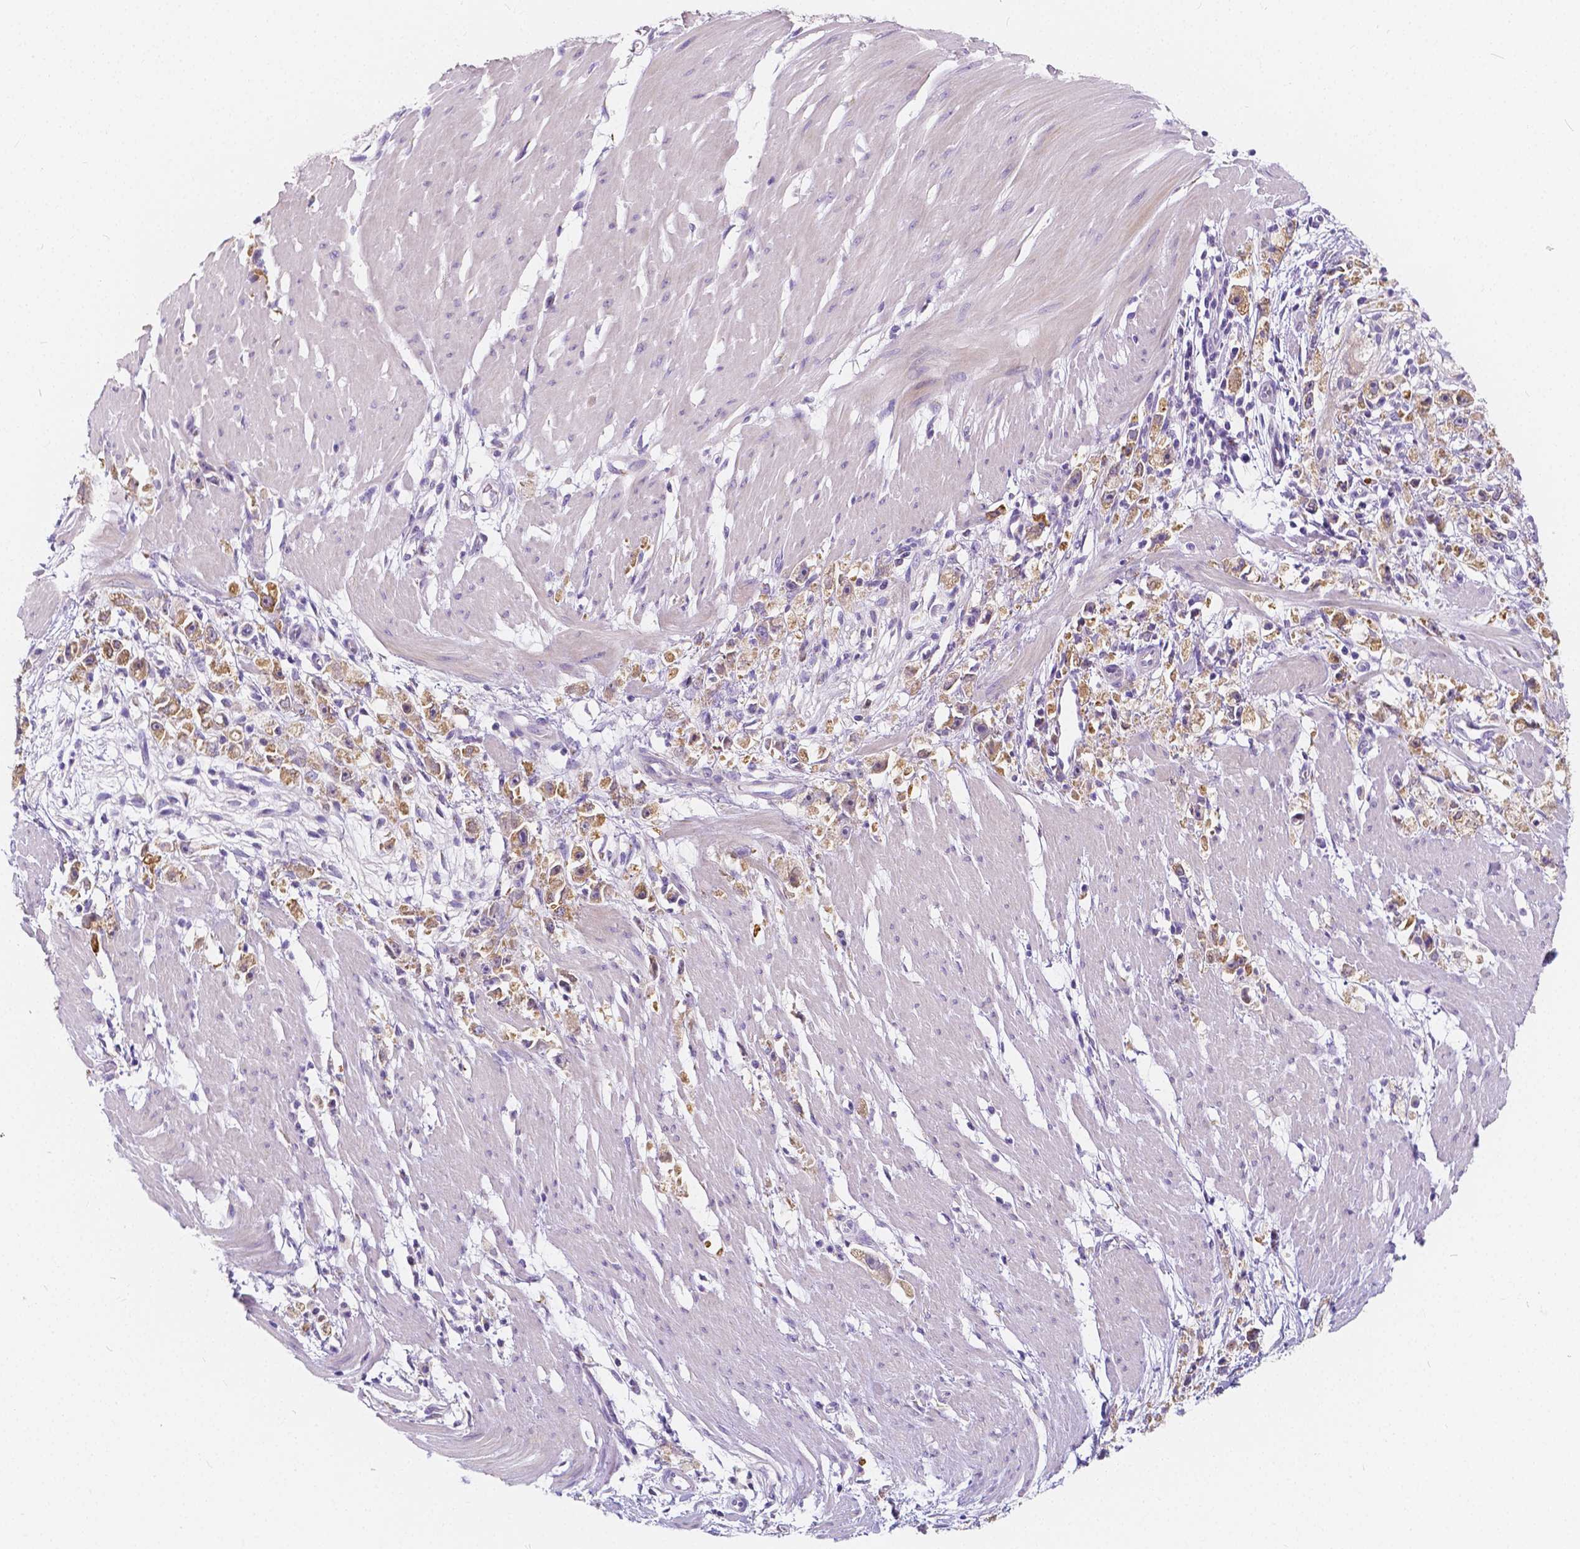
{"staining": {"intensity": "moderate", "quantity": ">75%", "location": "cytoplasmic/membranous"}, "tissue": "stomach cancer", "cell_type": "Tumor cells", "image_type": "cancer", "snomed": [{"axis": "morphology", "description": "Adenocarcinoma, NOS"}, {"axis": "topography", "description": "Stomach"}], "caption": "This image displays adenocarcinoma (stomach) stained with IHC to label a protein in brown. The cytoplasmic/membranous of tumor cells show moderate positivity for the protein. Nuclei are counter-stained blue.", "gene": "RNF186", "patient": {"sex": "female", "age": 59}}